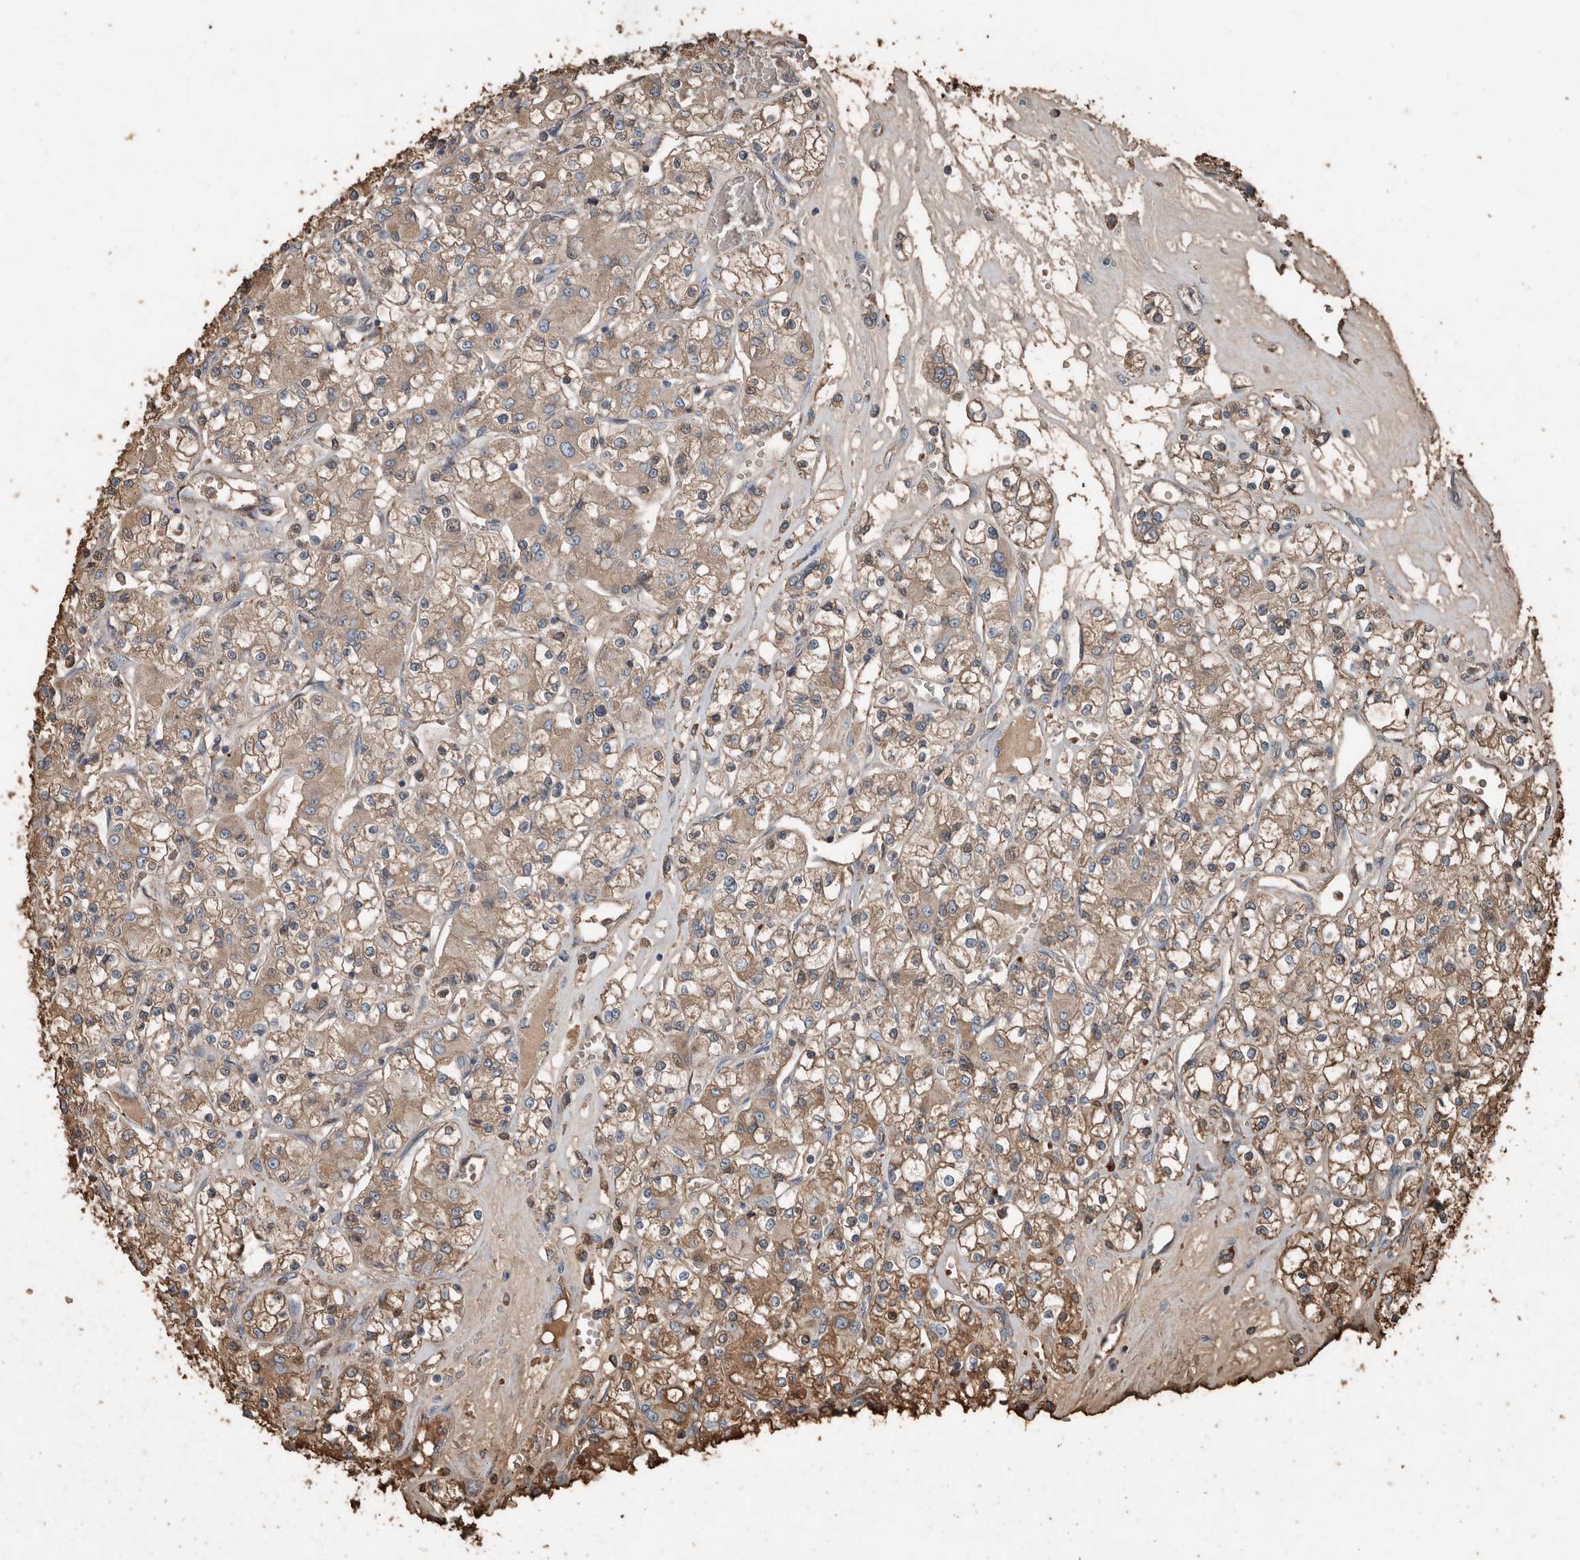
{"staining": {"intensity": "weak", "quantity": ">75%", "location": "cytoplasmic/membranous"}, "tissue": "renal cancer", "cell_type": "Tumor cells", "image_type": "cancer", "snomed": [{"axis": "morphology", "description": "Adenocarcinoma, NOS"}, {"axis": "topography", "description": "Kidney"}], "caption": "Tumor cells show weak cytoplasmic/membranous expression in about >75% of cells in adenocarcinoma (renal). (IHC, brightfield microscopy, high magnification).", "gene": "USP34", "patient": {"sex": "female", "age": 59}}